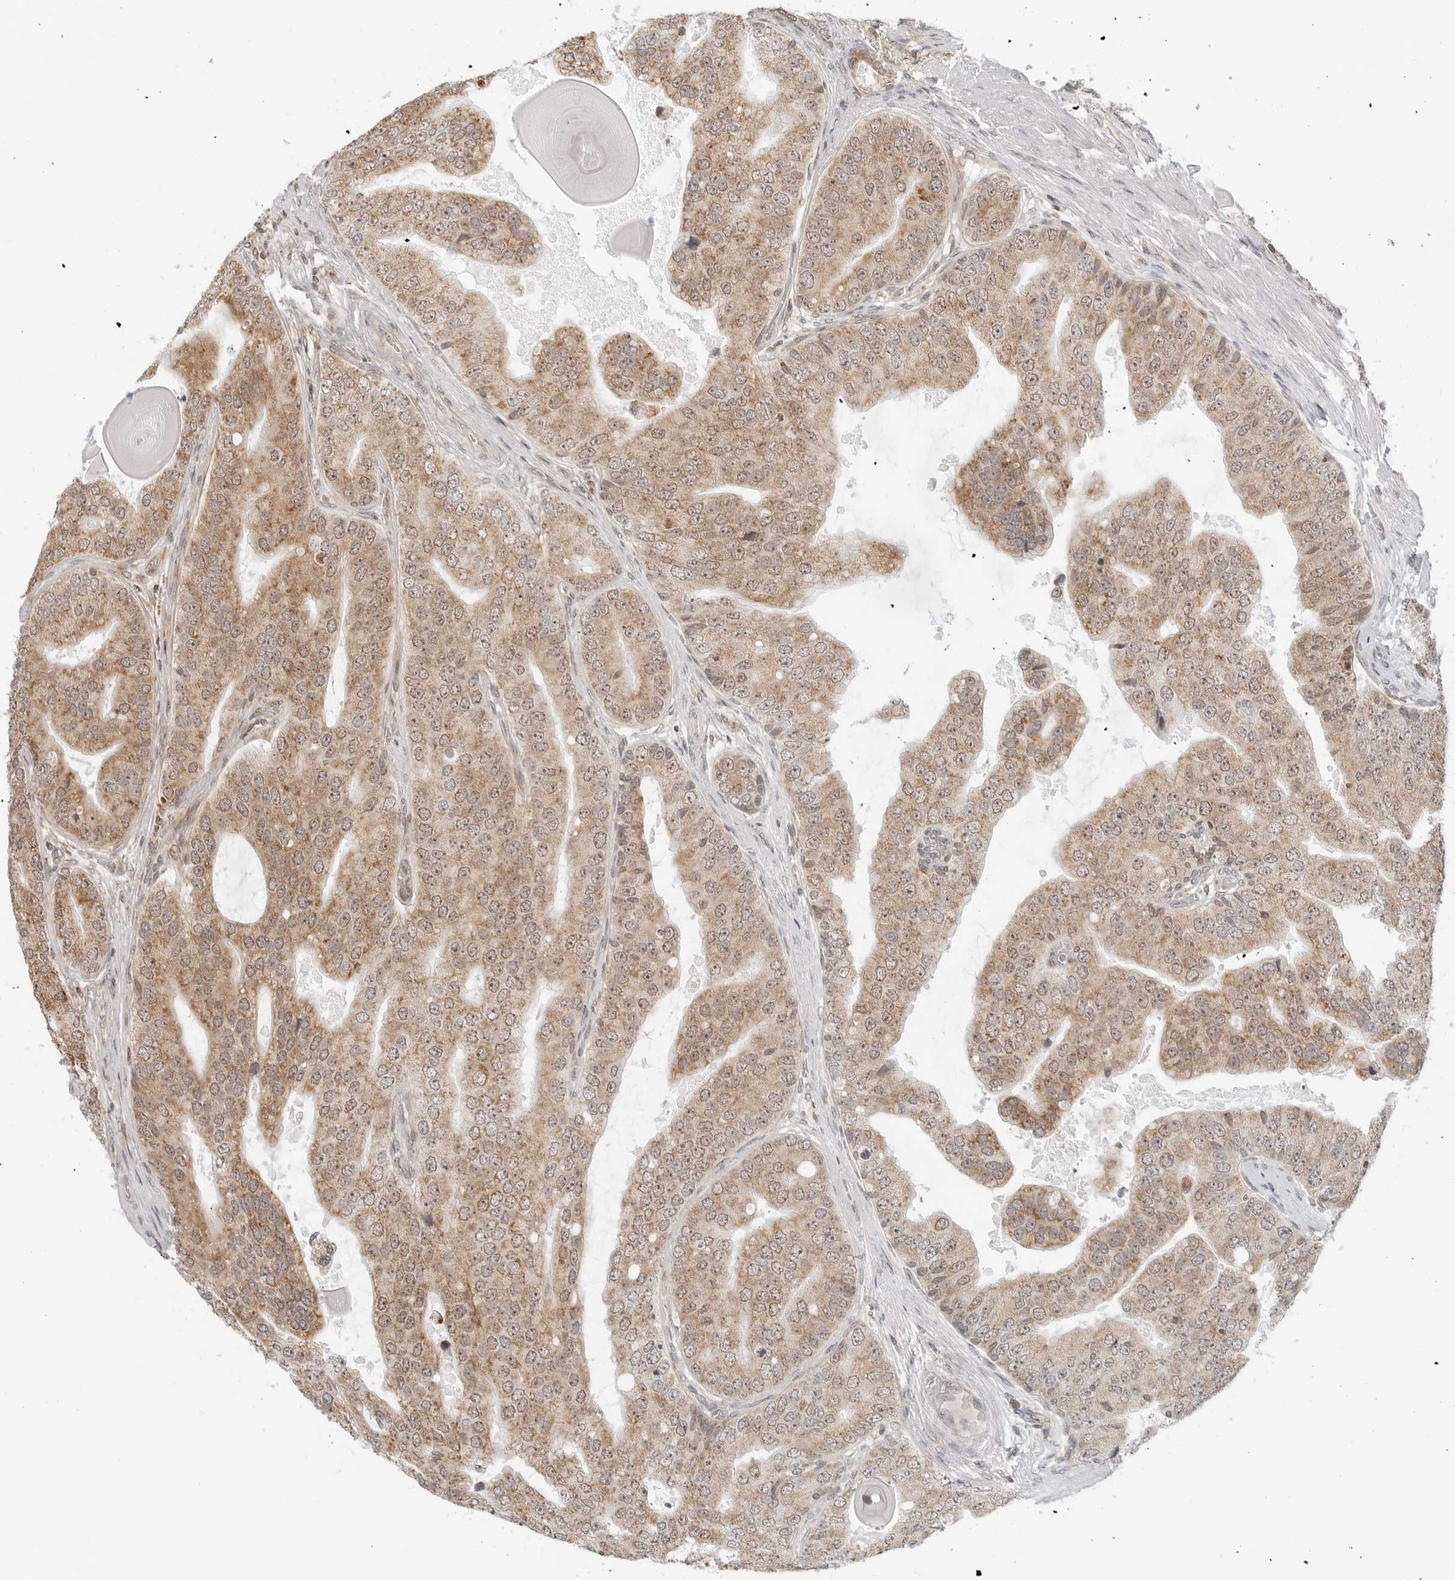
{"staining": {"intensity": "moderate", "quantity": ">75%", "location": "cytoplasmic/membranous,nuclear"}, "tissue": "prostate cancer", "cell_type": "Tumor cells", "image_type": "cancer", "snomed": [{"axis": "morphology", "description": "Adenocarcinoma, High grade"}, {"axis": "topography", "description": "Prostate"}], "caption": "Prostate cancer stained with a brown dye displays moderate cytoplasmic/membranous and nuclear positive positivity in about >75% of tumor cells.", "gene": "POLR3GL", "patient": {"sex": "male", "age": 70}}